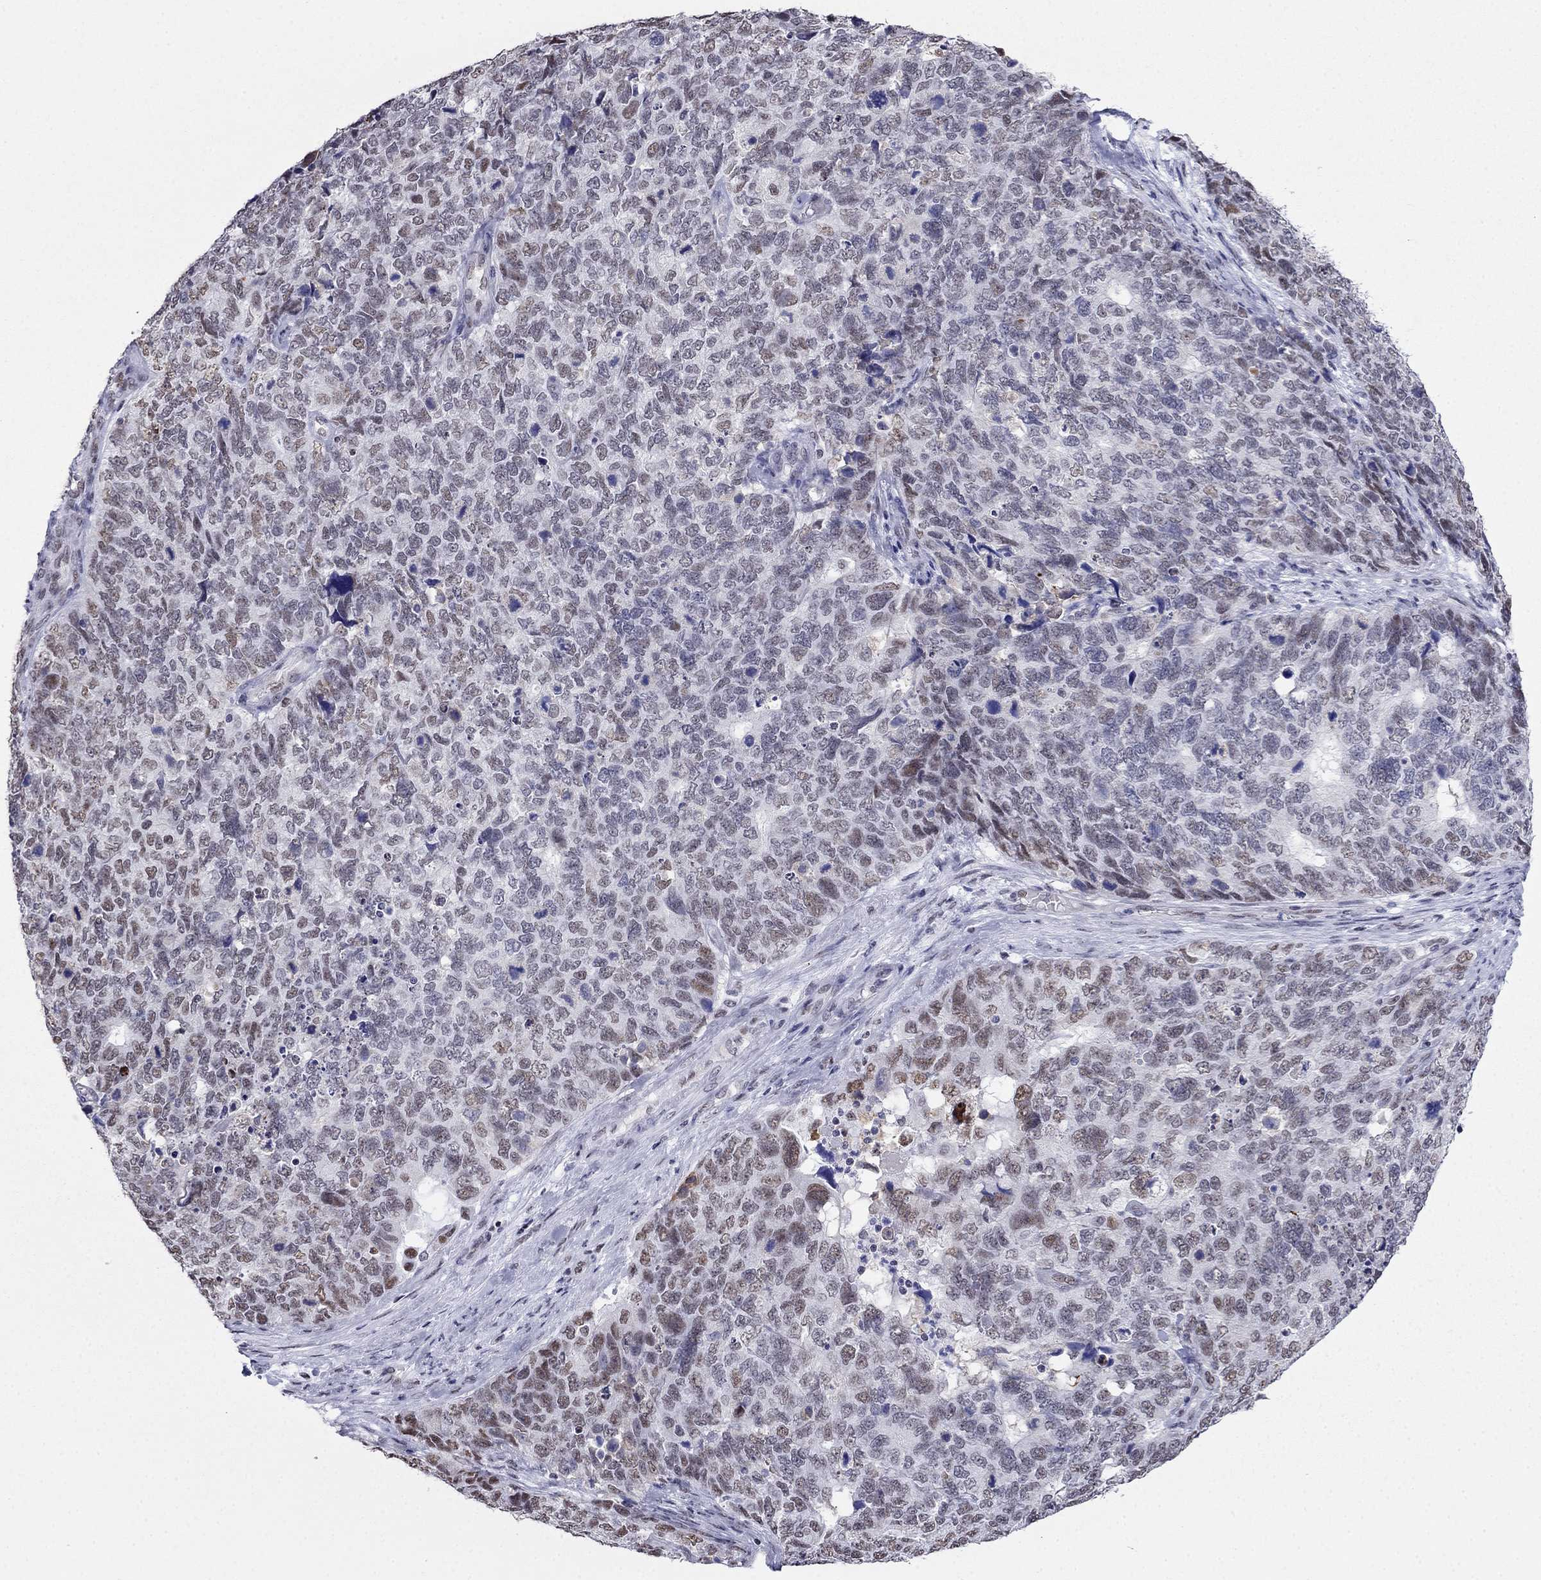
{"staining": {"intensity": "weak", "quantity": "<25%", "location": "nuclear"}, "tissue": "cervical cancer", "cell_type": "Tumor cells", "image_type": "cancer", "snomed": [{"axis": "morphology", "description": "Squamous cell carcinoma, NOS"}, {"axis": "topography", "description": "Cervix"}], "caption": "DAB (3,3'-diaminobenzidine) immunohistochemical staining of human cervical squamous cell carcinoma reveals no significant positivity in tumor cells. (DAB IHC, high magnification).", "gene": "PPM1G", "patient": {"sex": "female", "age": 63}}